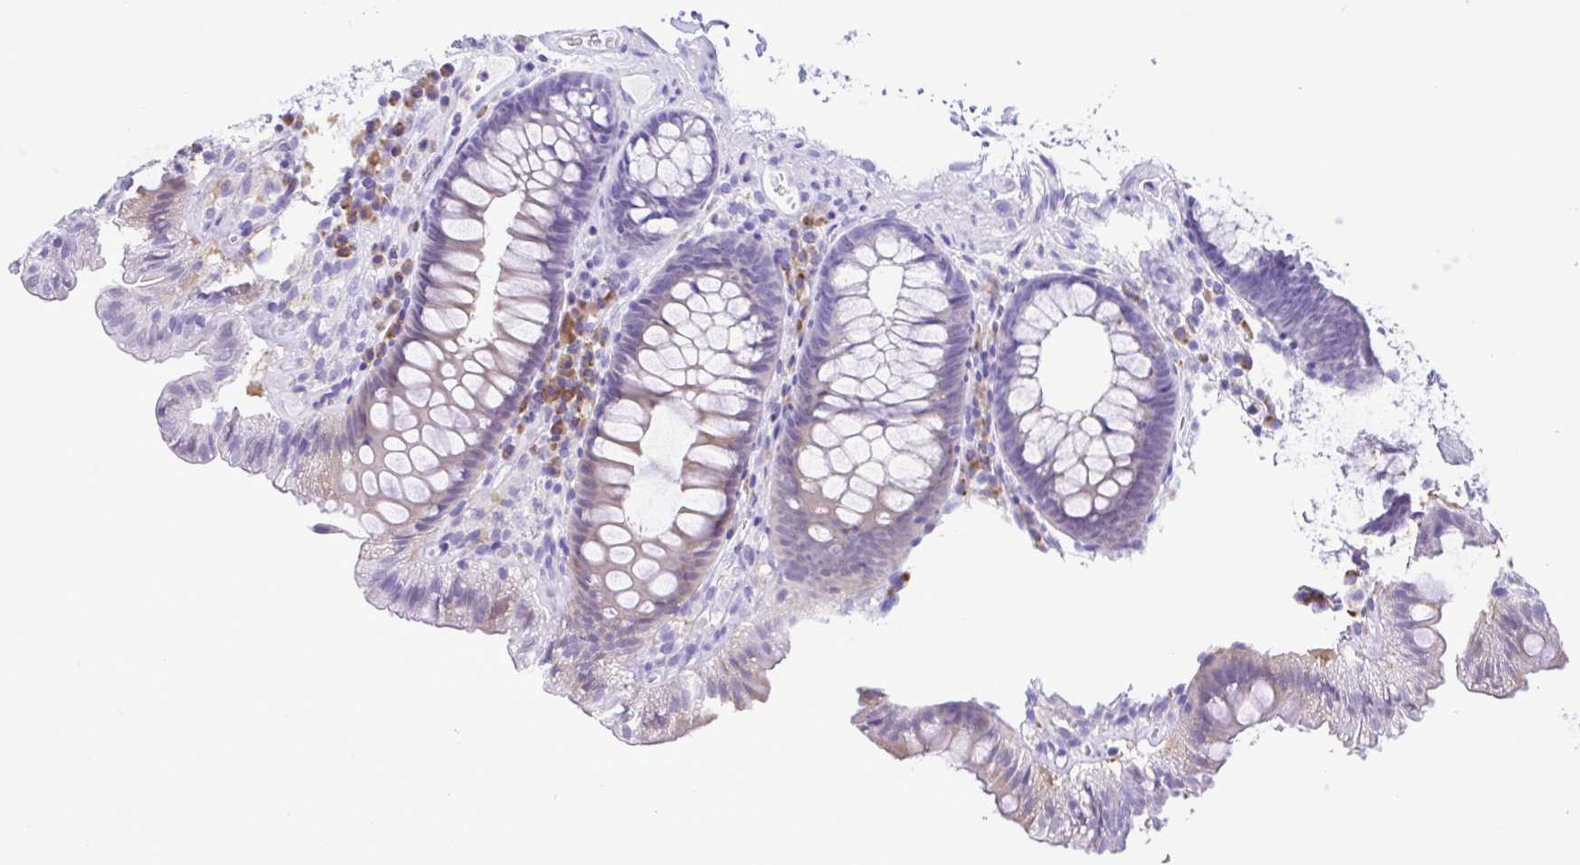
{"staining": {"intensity": "negative", "quantity": "none", "location": "none"}, "tissue": "colon", "cell_type": "Endothelial cells", "image_type": "normal", "snomed": [{"axis": "morphology", "description": "Normal tissue, NOS"}, {"axis": "topography", "description": "Colon"}, {"axis": "topography", "description": "Peripheral nerve tissue"}], "caption": "There is no significant positivity in endothelial cells of colon. (Brightfield microscopy of DAB (3,3'-diaminobenzidine) immunohistochemistry (IHC) at high magnification).", "gene": "GPR17", "patient": {"sex": "male", "age": 84}}